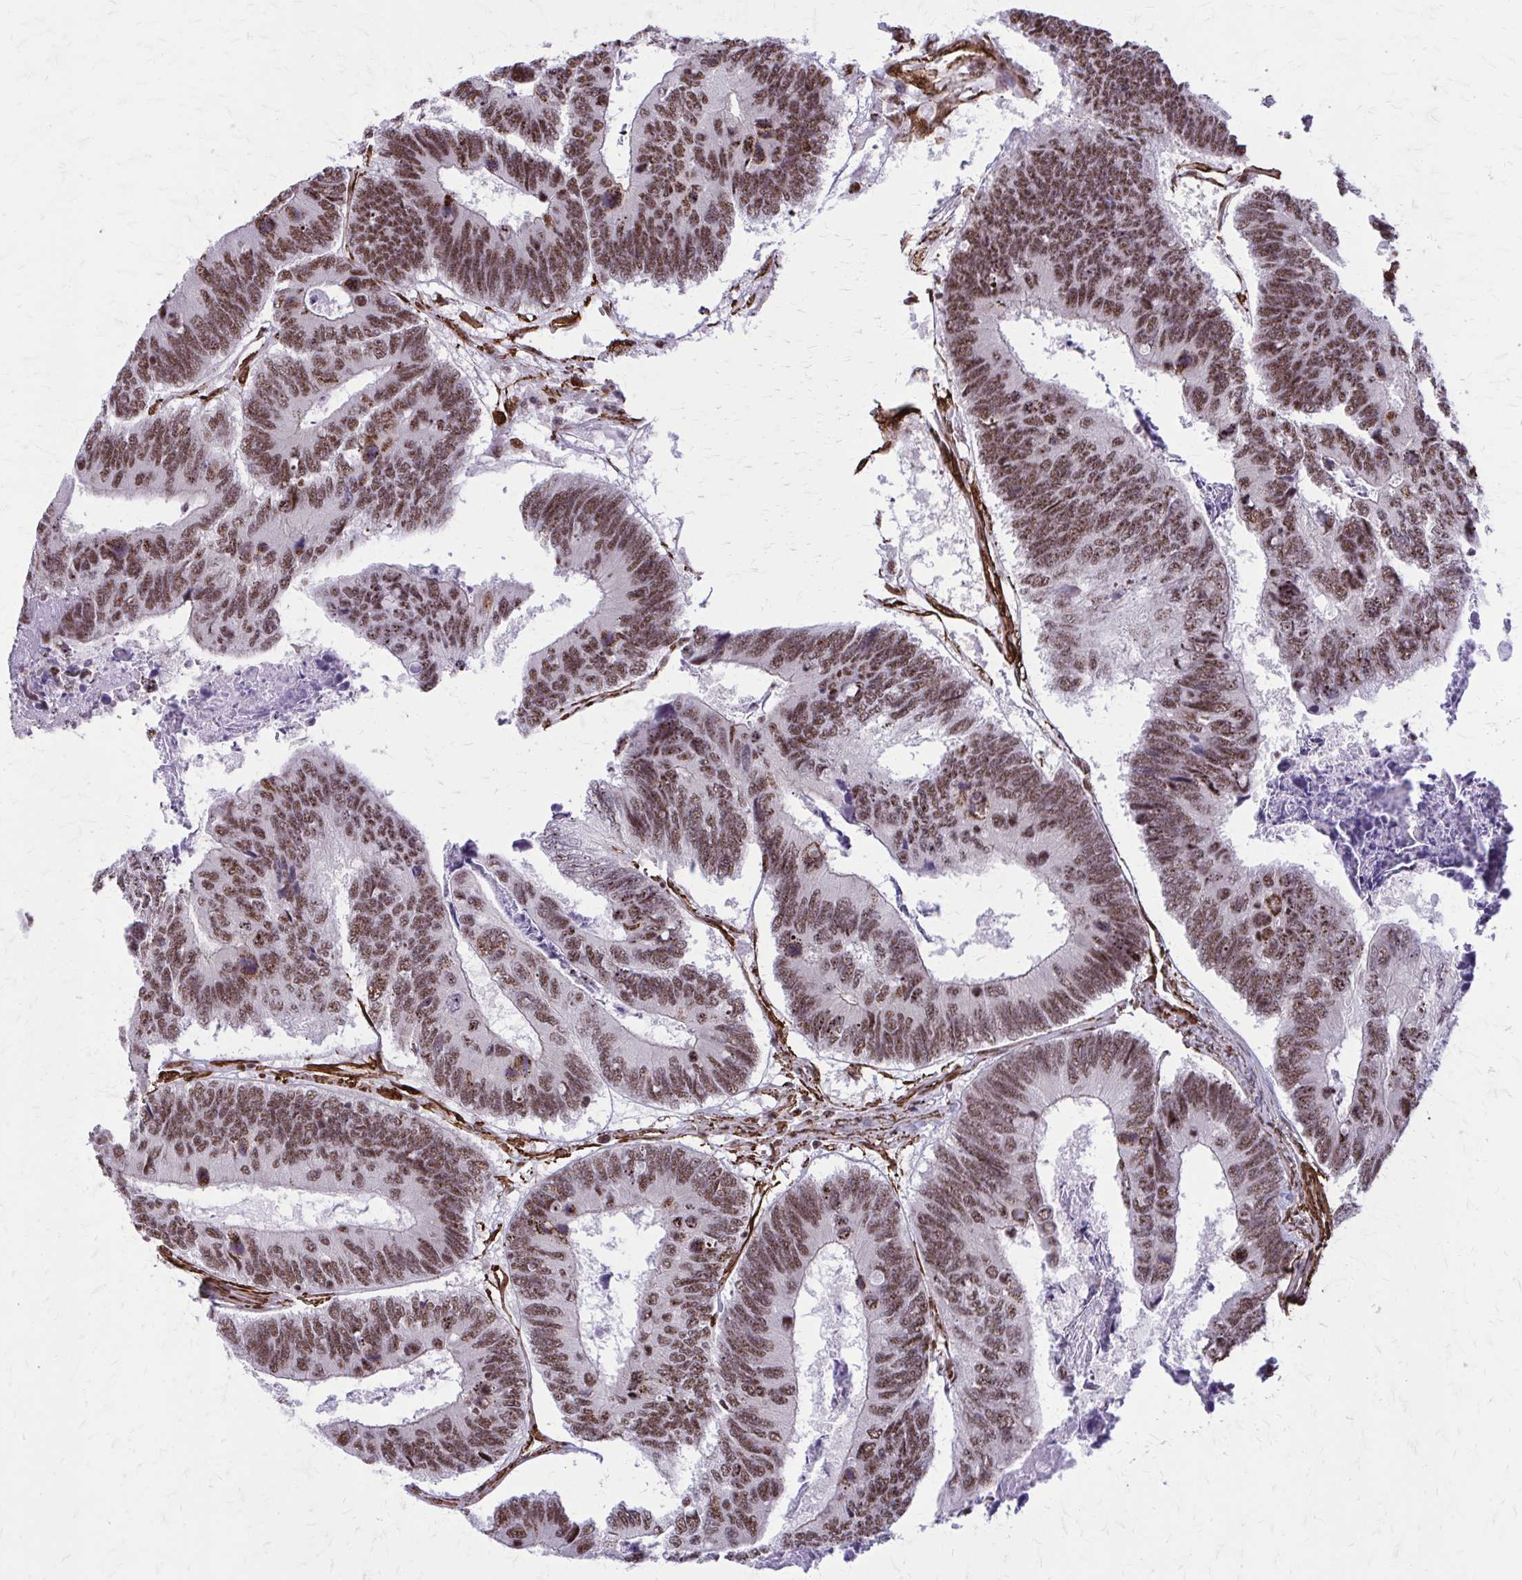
{"staining": {"intensity": "moderate", "quantity": ">75%", "location": "nuclear"}, "tissue": "colorectal cancer", "cell_type": "Tumor cells", "image_type": "cancer", "snomed": [{"axis": "morphology", "description": "Adenocarcinoma, NOS"}, {"axis": "topography", "description": "Colon"}], "caption": "Human colorectal cancer (adenocarcinoma) stained for a protein (brown) demonstrates moderate nuclear positive staining in about >75% of tumor cells.", "gene": "NRBF2", "patient": {"sex": "female", "age": 67}}